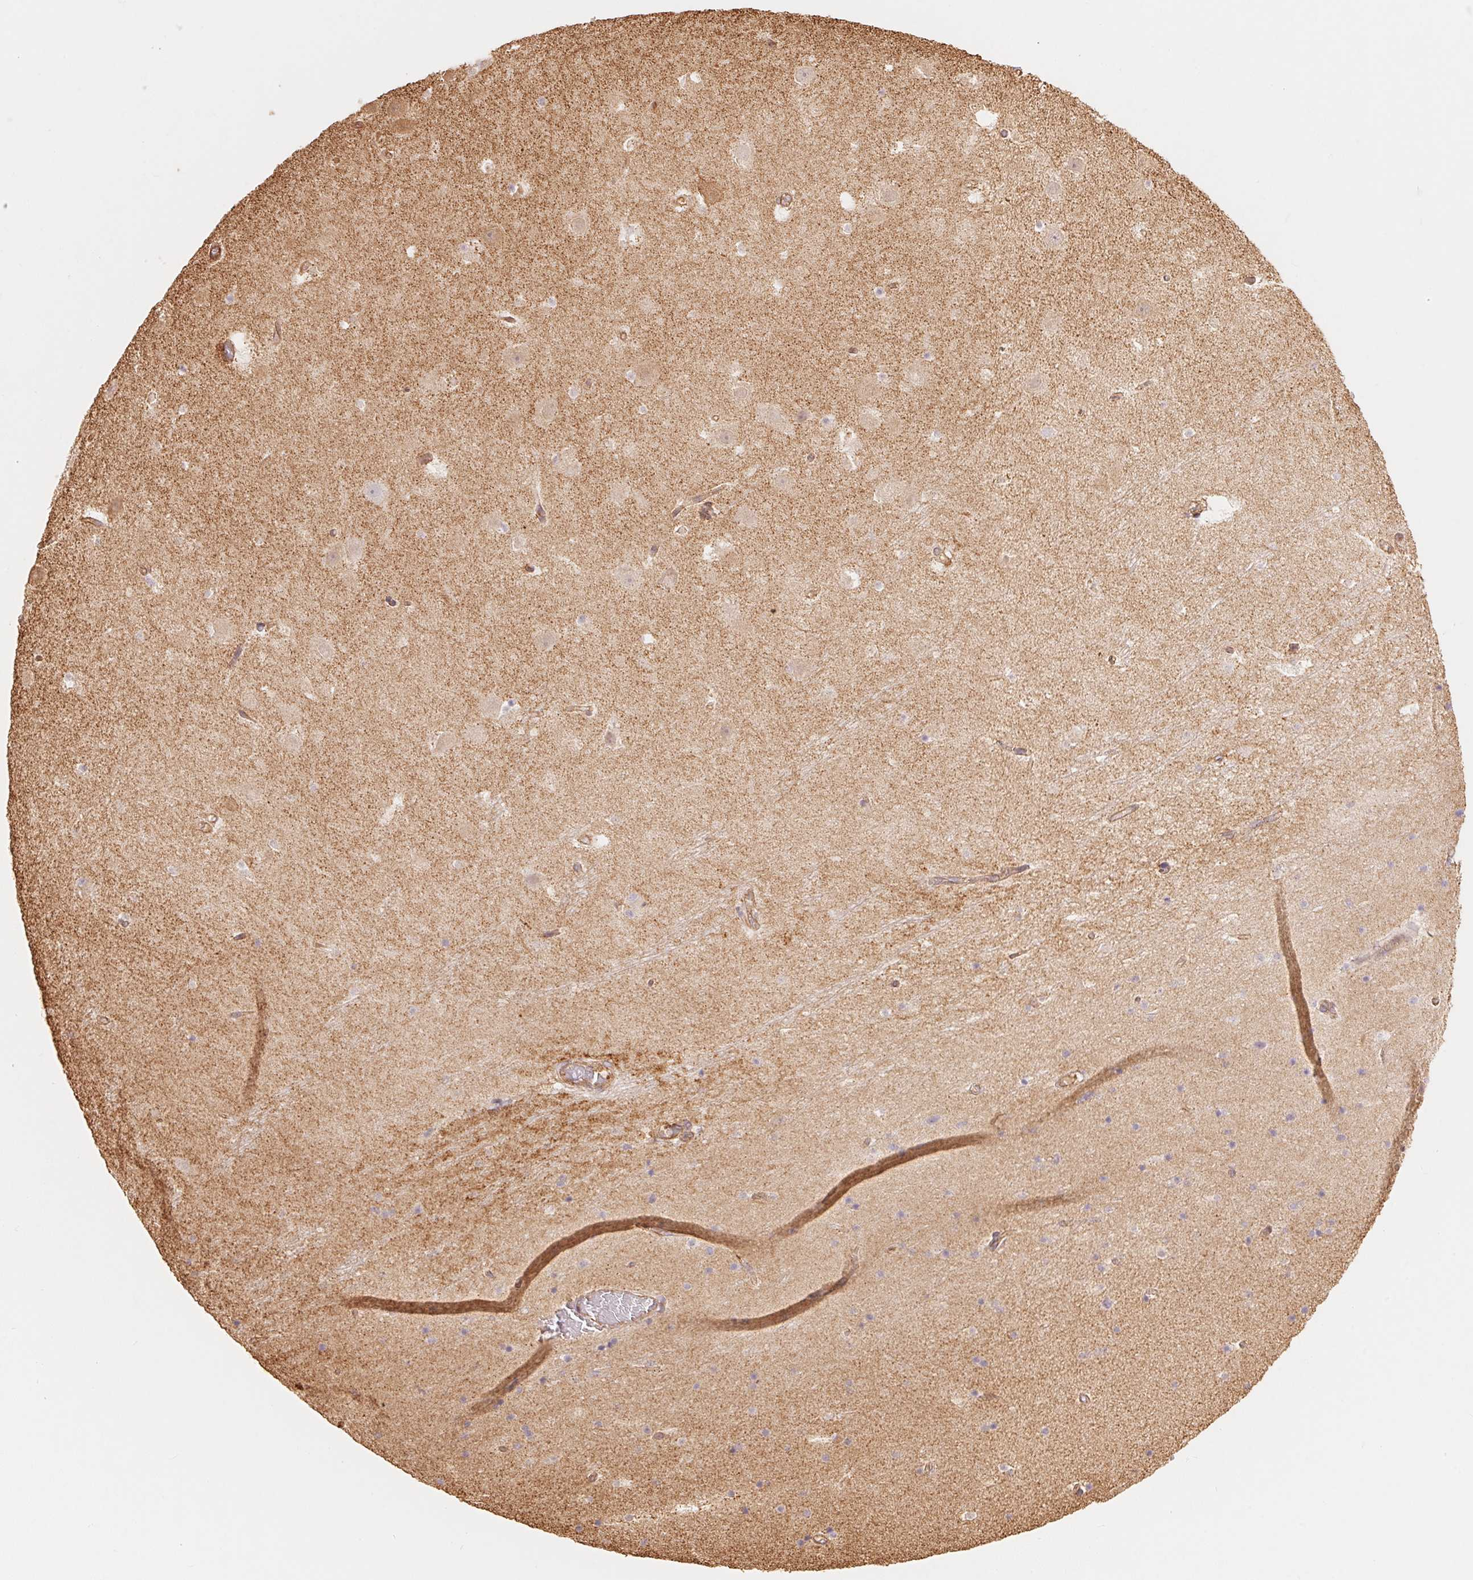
{"staining": {"intensity": "negative", "quantity": "none", "location": "none"}, "tissue": "hippocampus", "cell_type": "Glial cells", "image_type": "normal", "snomed": [{"axis": "morphology", "description": "Normal tissue, NOS"}, {"axis": "topography", "description": "Hippocampus"}], "caption": "This is an immunohistochemistry (IHC) micrograph of benign human hippocampus. There is no expression in glial cells.", "gene": "FRAS1", "patient": {"sex": "male", "age": 26}}